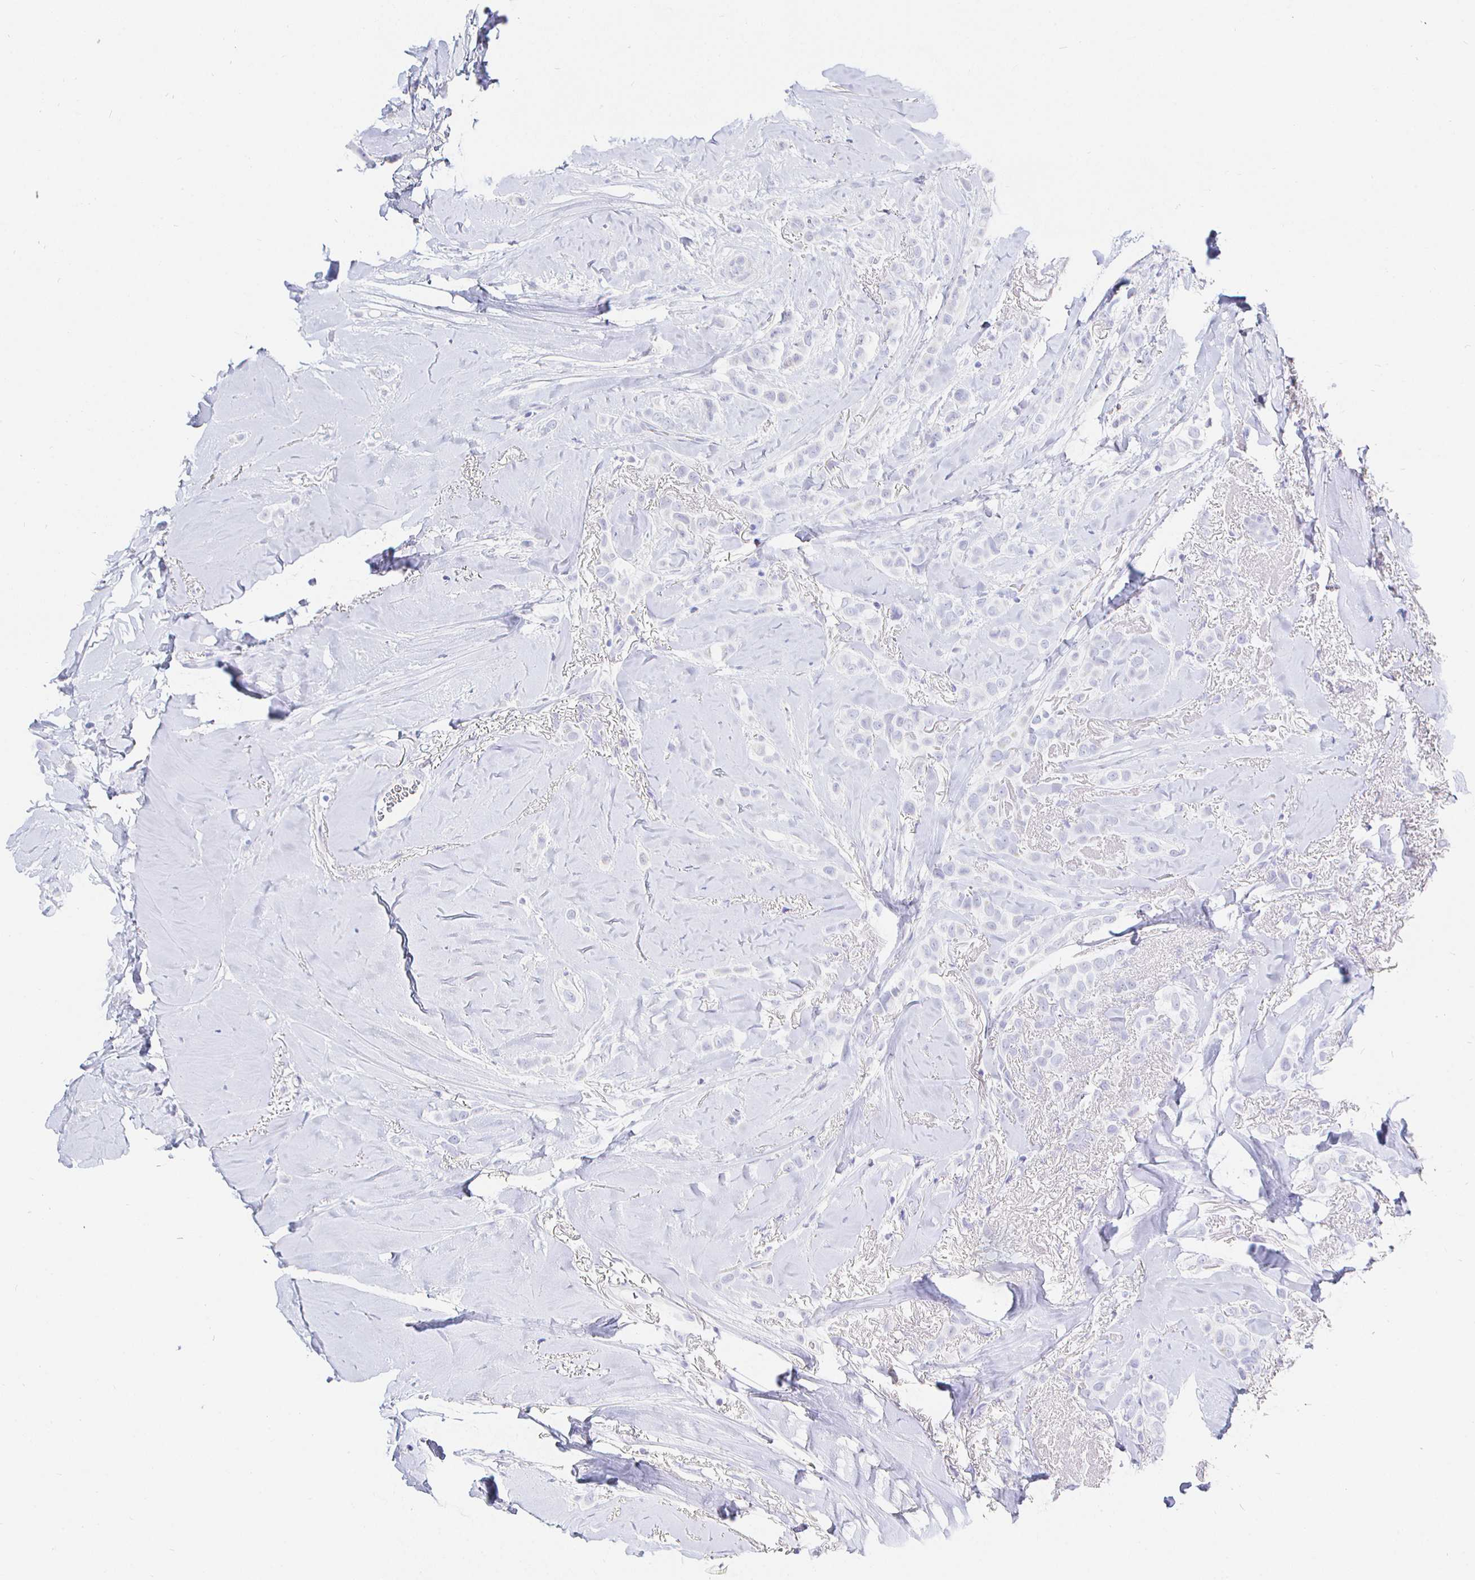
{"staining": {"intensity": "negative", "quantity": "none", "location": "none"}, "tissue": "breast cancer", "cell_type": "Tumor cells", "image_type": "cancer", "snomed": [{"axis": "morphology", "description": "Lobular carcinoma"}, {"axis": "topography", "description": "Breast"}], "caption": "The image displays no significant positivity in tumor cells of breast cancer. (DAB (3,3'-diaminobenzidine) immunohistochemistry (IHC) with hematoxylin counter stain).", "gene": "CR2", "patient": {"sex": "female", "age": 66}}